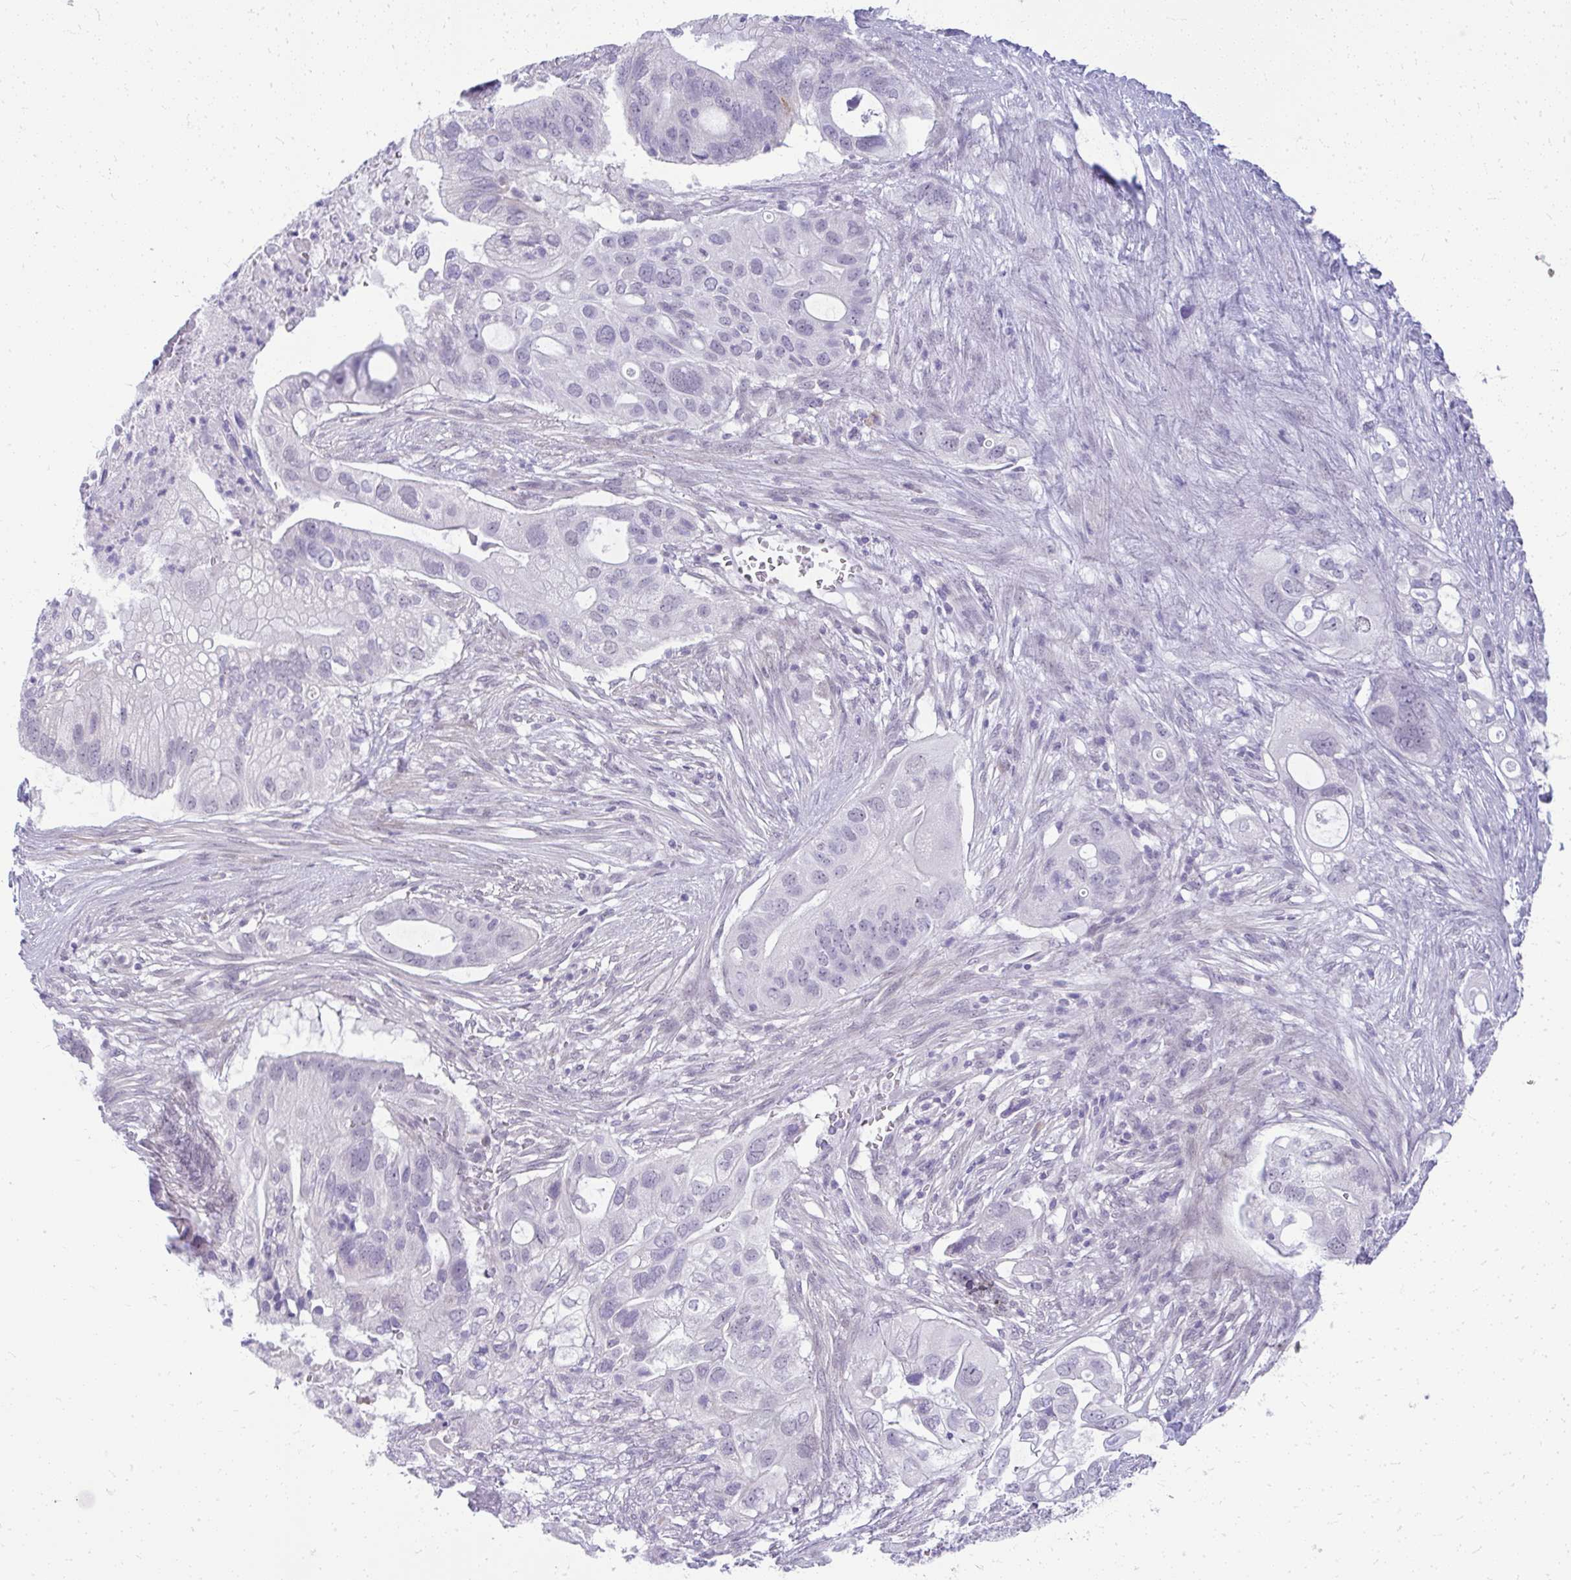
{"staining": {"intensity": "negative", "quantity": "none", "location": "none"}, "tissue": "pancreatic cancer", "cell_type": "Tumor cells", "image_type": "cancer", "snomed": [{"axis": "morphology", "description": "Adenocarcinoma, NOS"}, {"axis": "topography", "description": "Pancreas"}], "caption": "DAB (3,3'-diaminobenzidine) immunohistochemical staining of human pancreatic adenocarcinoma exhibits no significant staining in tumor cells.", "gene": "TEX33", "patient": {"sex": "female", "age": 72}}